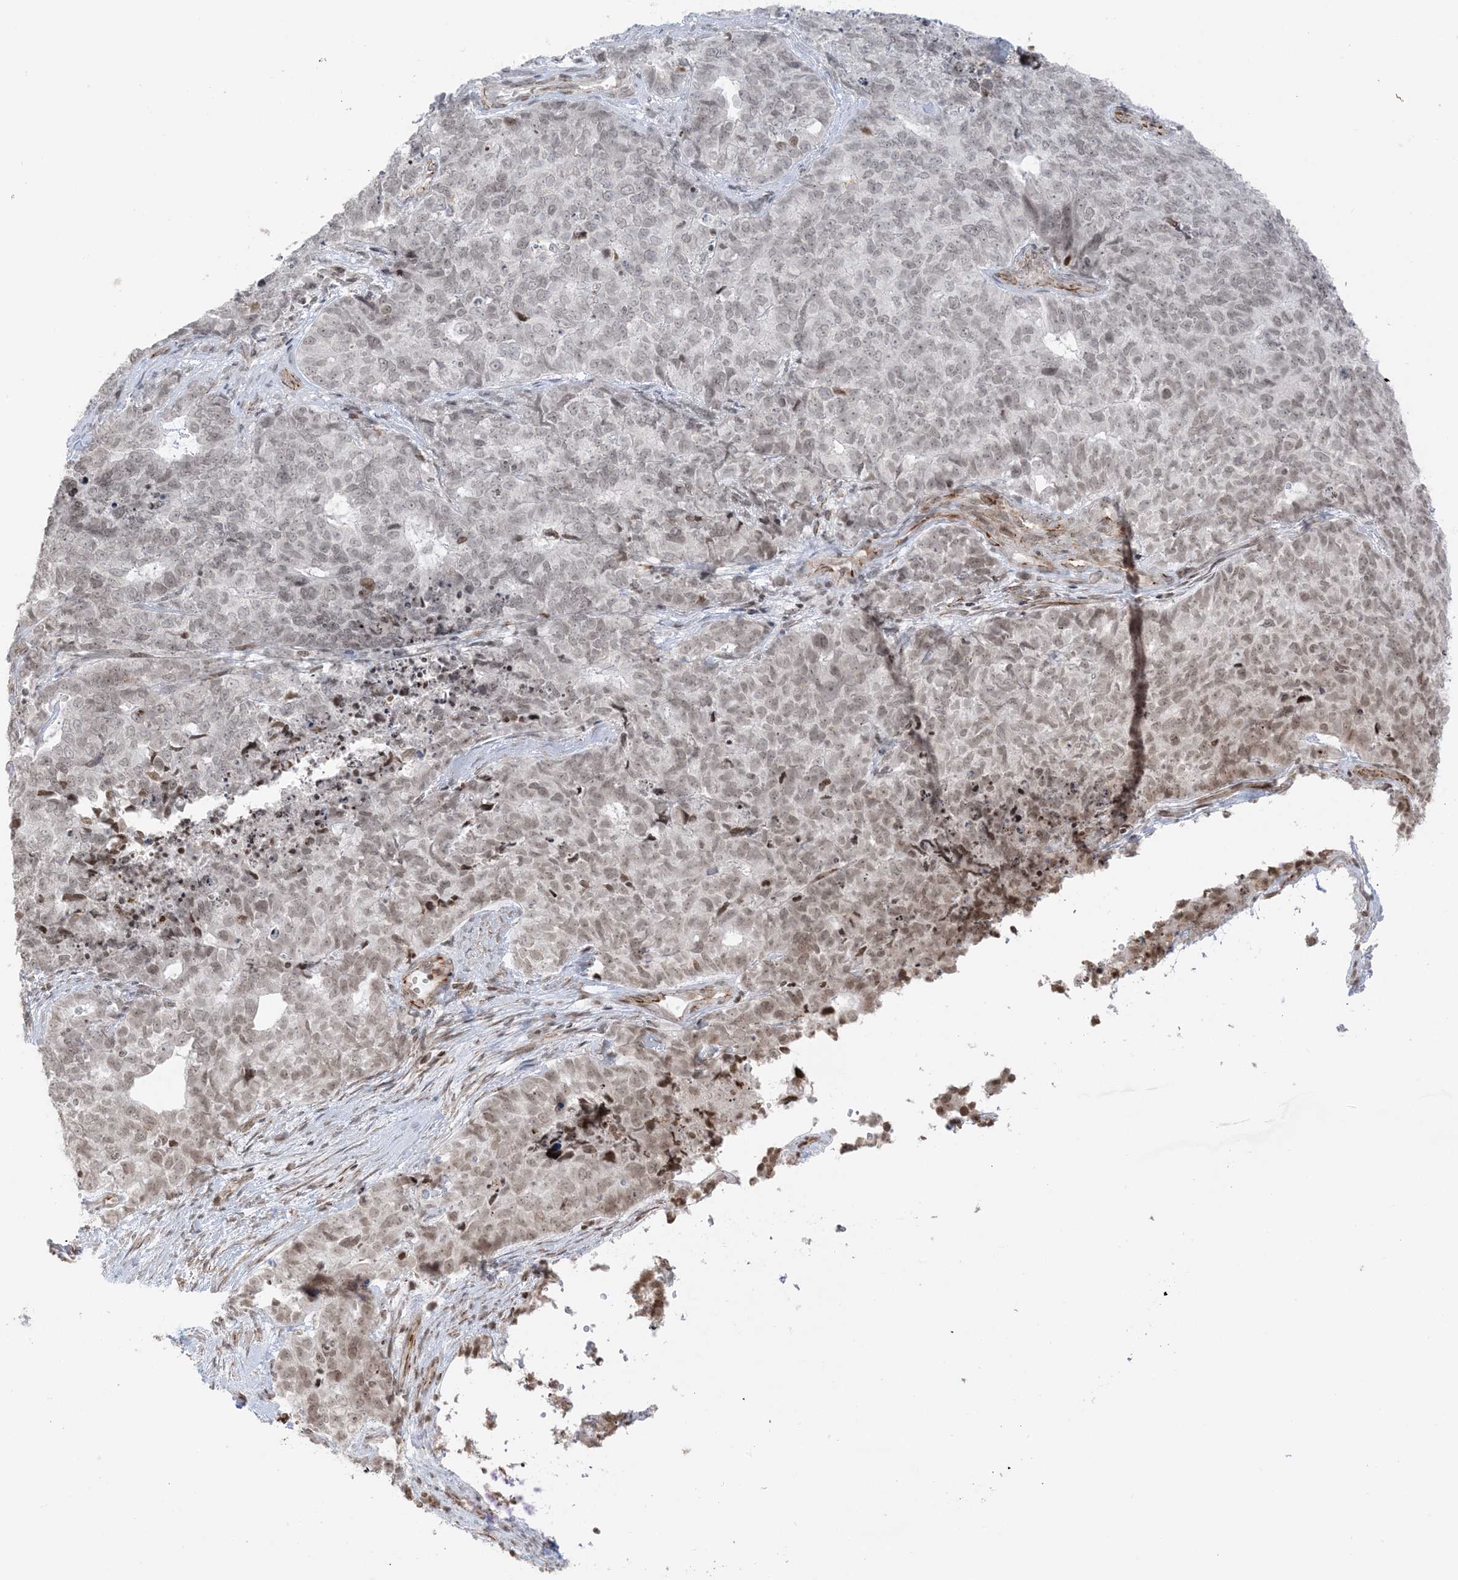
{"staining": {"intensity": "weak", "quantity": "25%-75%", "location": "nuclear"}, "tissue": "cervical cancer", "cell_type": "Tumor cells", "image_type": "cancer", "snomed": [{"axis": "morphology", "description": "Squamous cell carcinoma, NOS"}, {"axis": "topography", "description": "Cervix"}], "caption": "Weak nuclear expression is appreciated in approximately 25%-75% of tumor cells in cervical cancer.", "gene": "METAP1D", "patient": {"sex": "female", "age": 63}}